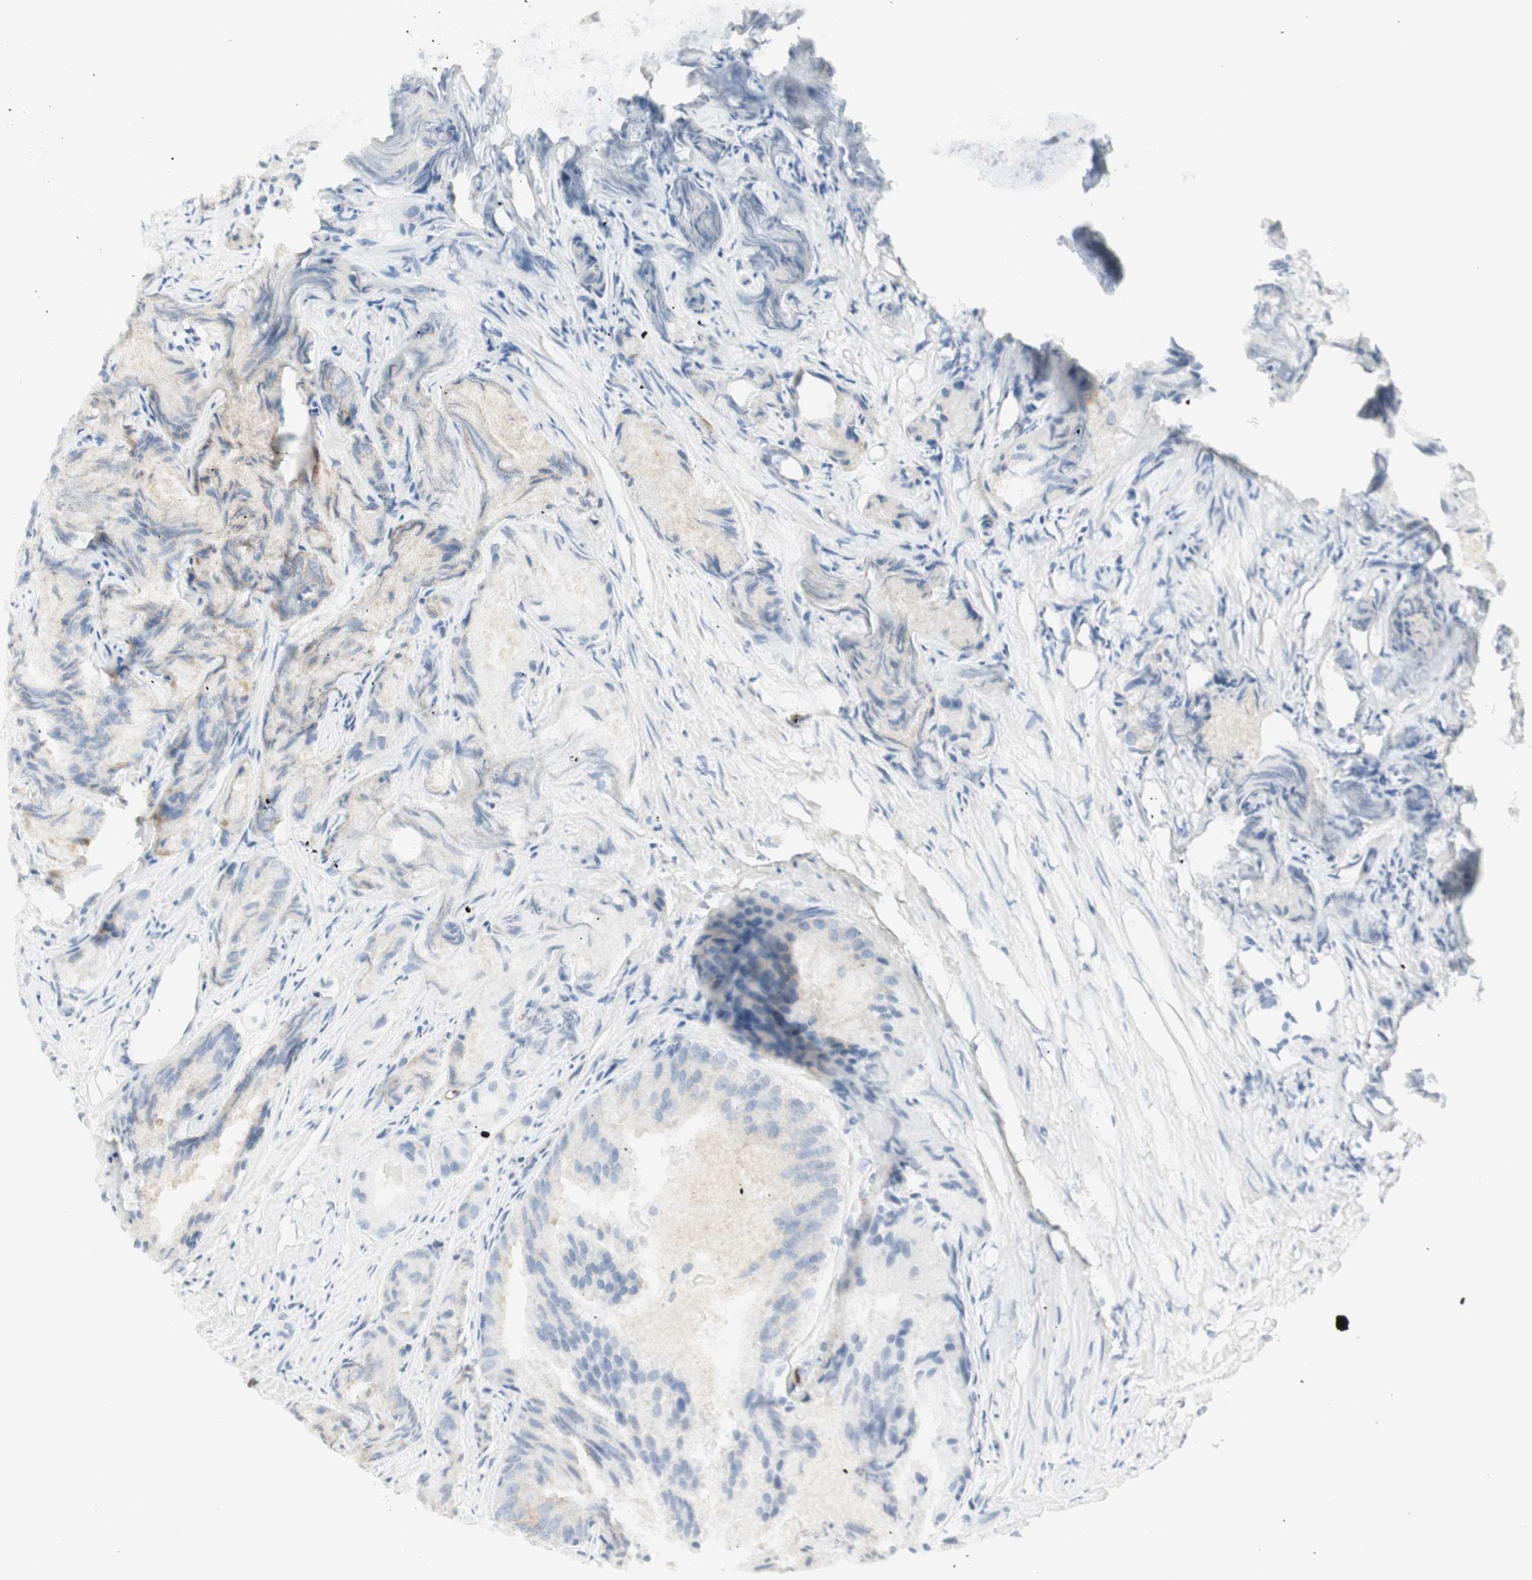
{"staining": {"intensity": "negative", "quantity": "none", "location": "none"}, "tissue": "prostate cancer", "cell_type": "Tumor cells", "image_type": "cancer", "snomed": [{"axis": "morphology", "description": "Adenocarcinoma, Low grade"}, {"axis": "topography", "description": "Prostate"}], "caption": "This is an IHC image of human prostate low-grade adenocarcinoma. There is no positivity in tumor cells.", "gene": "MDK", "patient": {"sex": "male", "age": 72}}